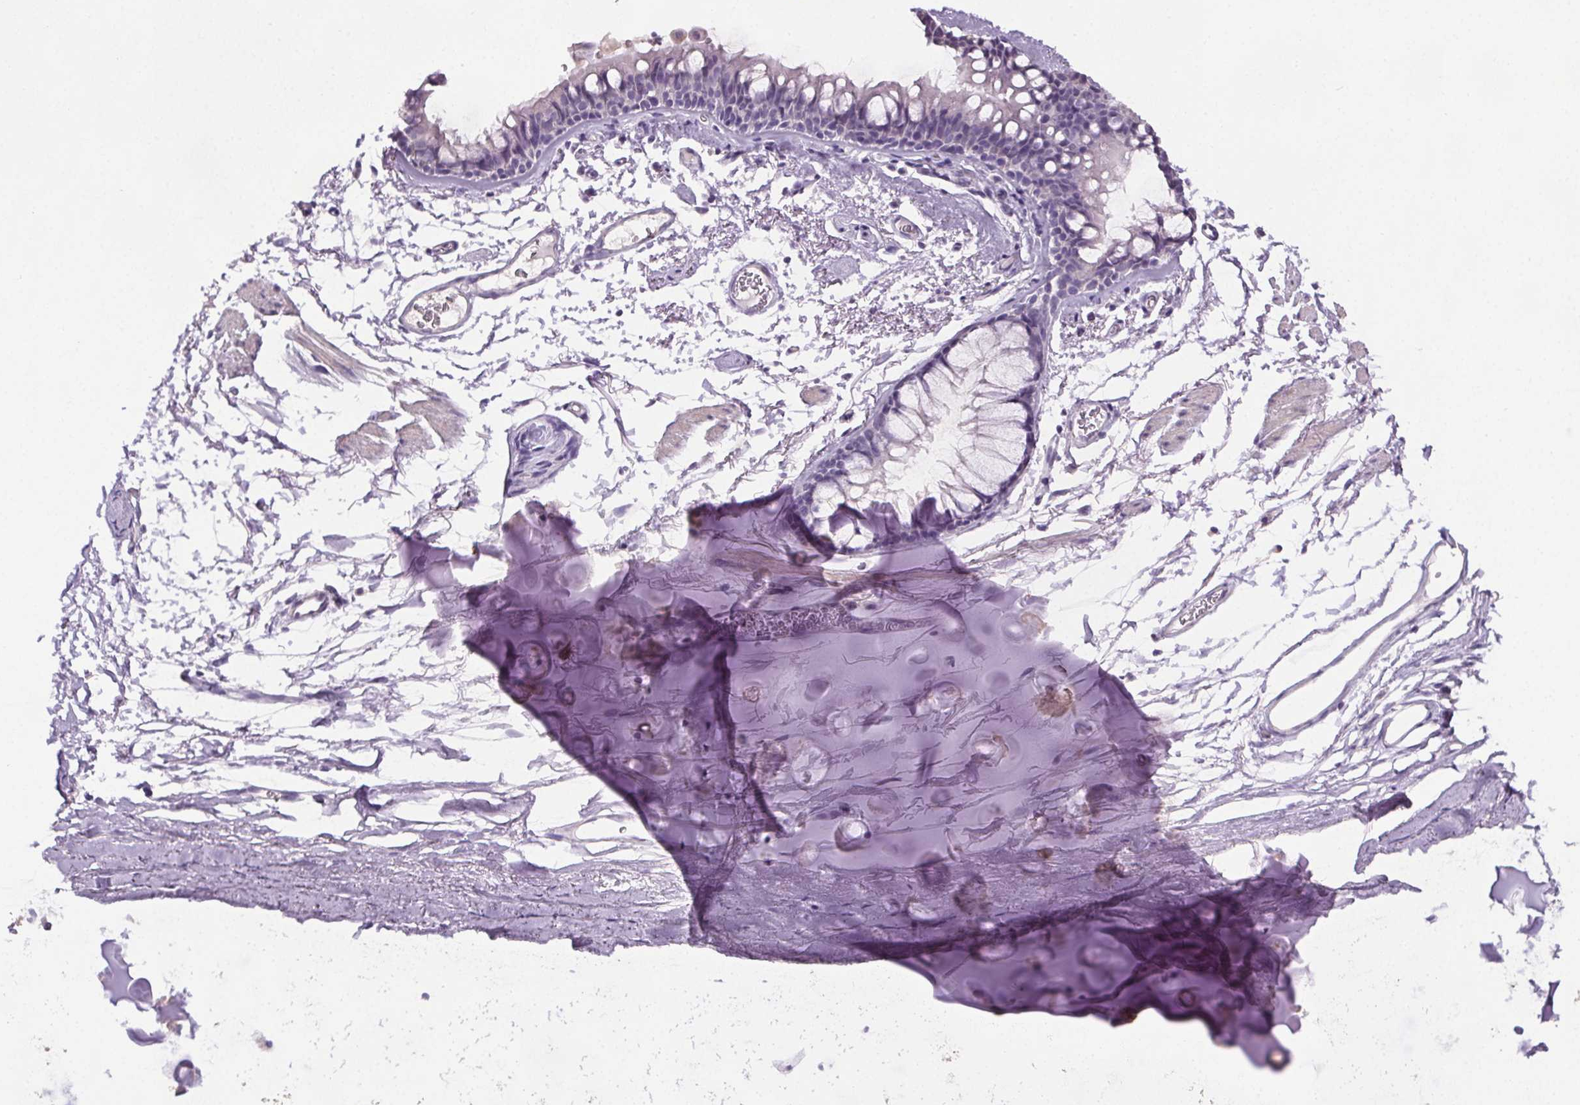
{"staining": {"intensity": "weak", "quantity": "<25%", "location": "cytoplasmic/membranous"}, "tissue": "soft tissue", "cell_type": "Chondrocytes", "image_type": "normal", "snomed": [{"axis": "morphology", "description": "Normal tissue, NOS"}, {"axis": "topography", "description": "Cartilage tissue"}, {"axis": "topography", "description": "Bronchus"}], "caption": "Immunohistochemistry (IHC) photomicrograph of benign soft tissue: soft tissue stained with DAB exhibits no significant protein staining in chondrocytes.", "gene": "GPIHBP1", "patient": {"sex": "female", "age": 79}}